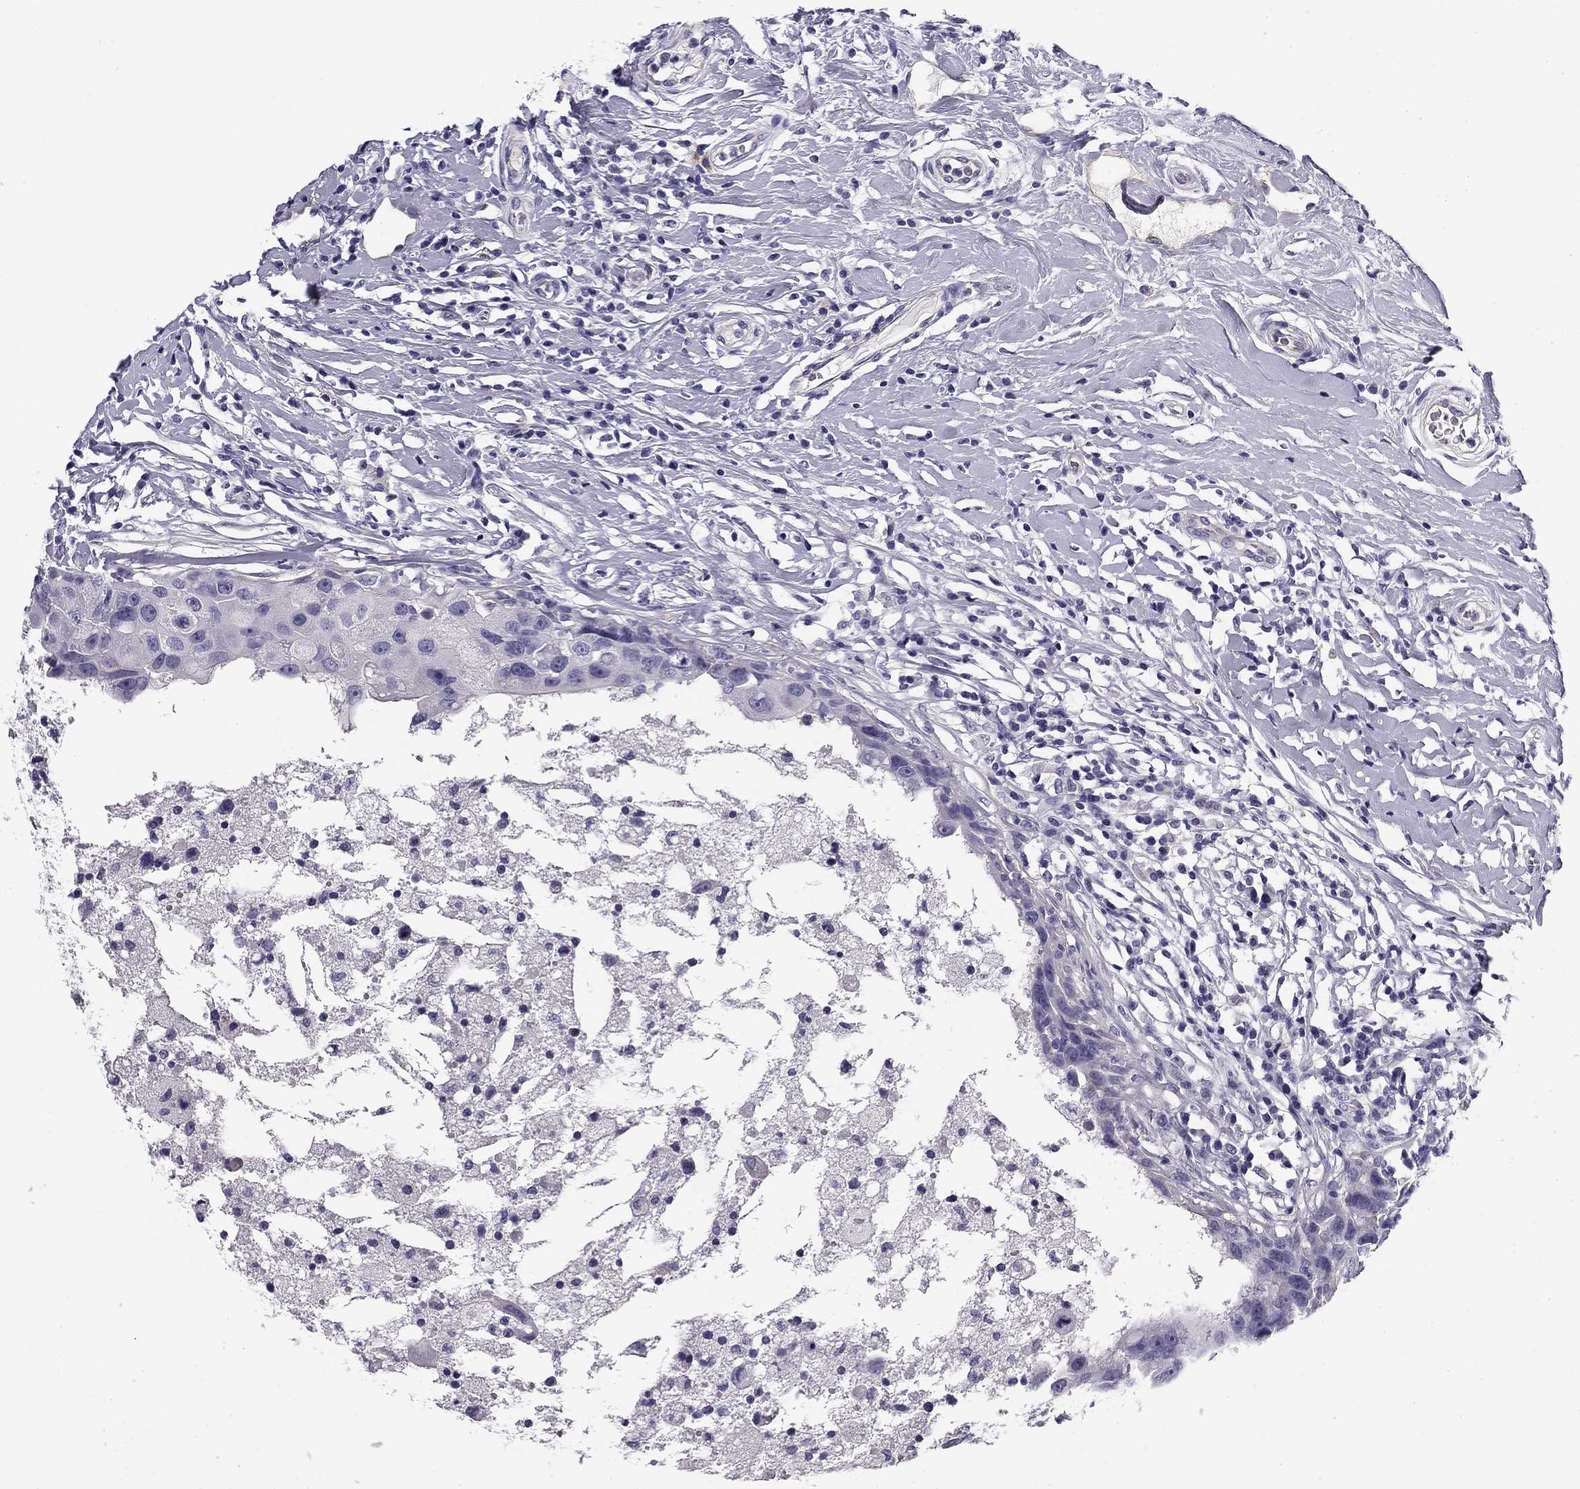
{"staining": {"intensity": "negative", "quantity": "none", "location": "none"}, "tissue": "breast cancer", "cell_type": "Tumor cells", "image_type": "cancer", "snomed": [{"axis": "morphology", "description": "Duct carcinoma"}, {"axis": "topography", "description": "Breast"}], "caption": "There is no significant expression in tumor cells of breast cancer (intraductal carcinoma).", "gene": "FLNC", "patient": {"sex": "female", "age": 27}}